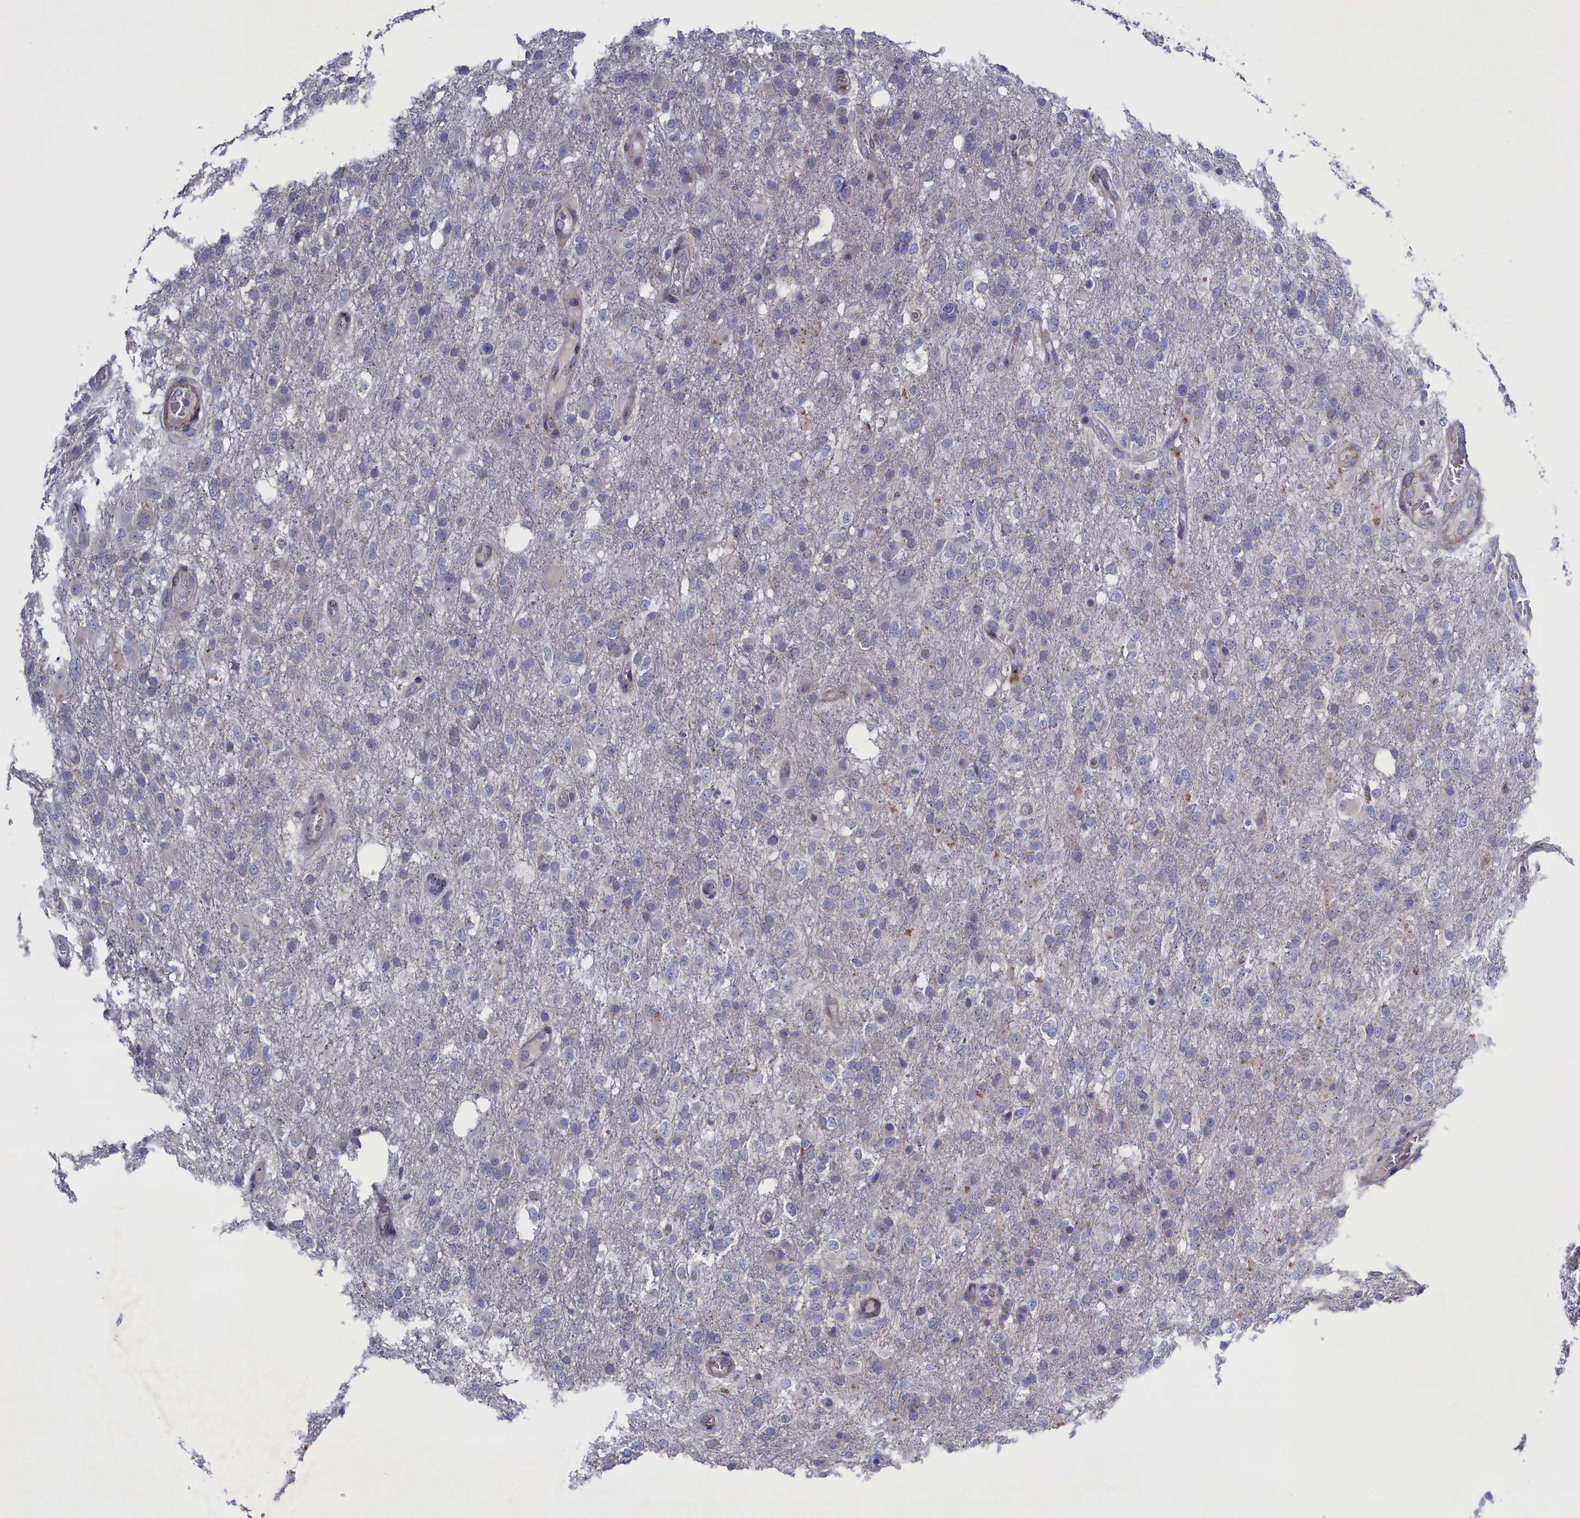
{"staining": {"intensity": "negative", "quantity": "none", "location": "none"}, "tissue": "glioma", "cell_type": "Tumor cells", "image_type": "cancer", "snomed": [{"axis": "morphology", "description": "Glioma, malignant, High grade"}, {"axis": "topography", "description": "Brain"}], "caption": "Glioma was stained to show a protein in brown. There is no significant expression in tumor cells. (Stains: DAB immunohistochemistry with hematoxylin counter stain, Microscopy: brightfield microscopy at high magnification).", "gene": "GPR108", "patient": {"sex": "female", "age": 74}}